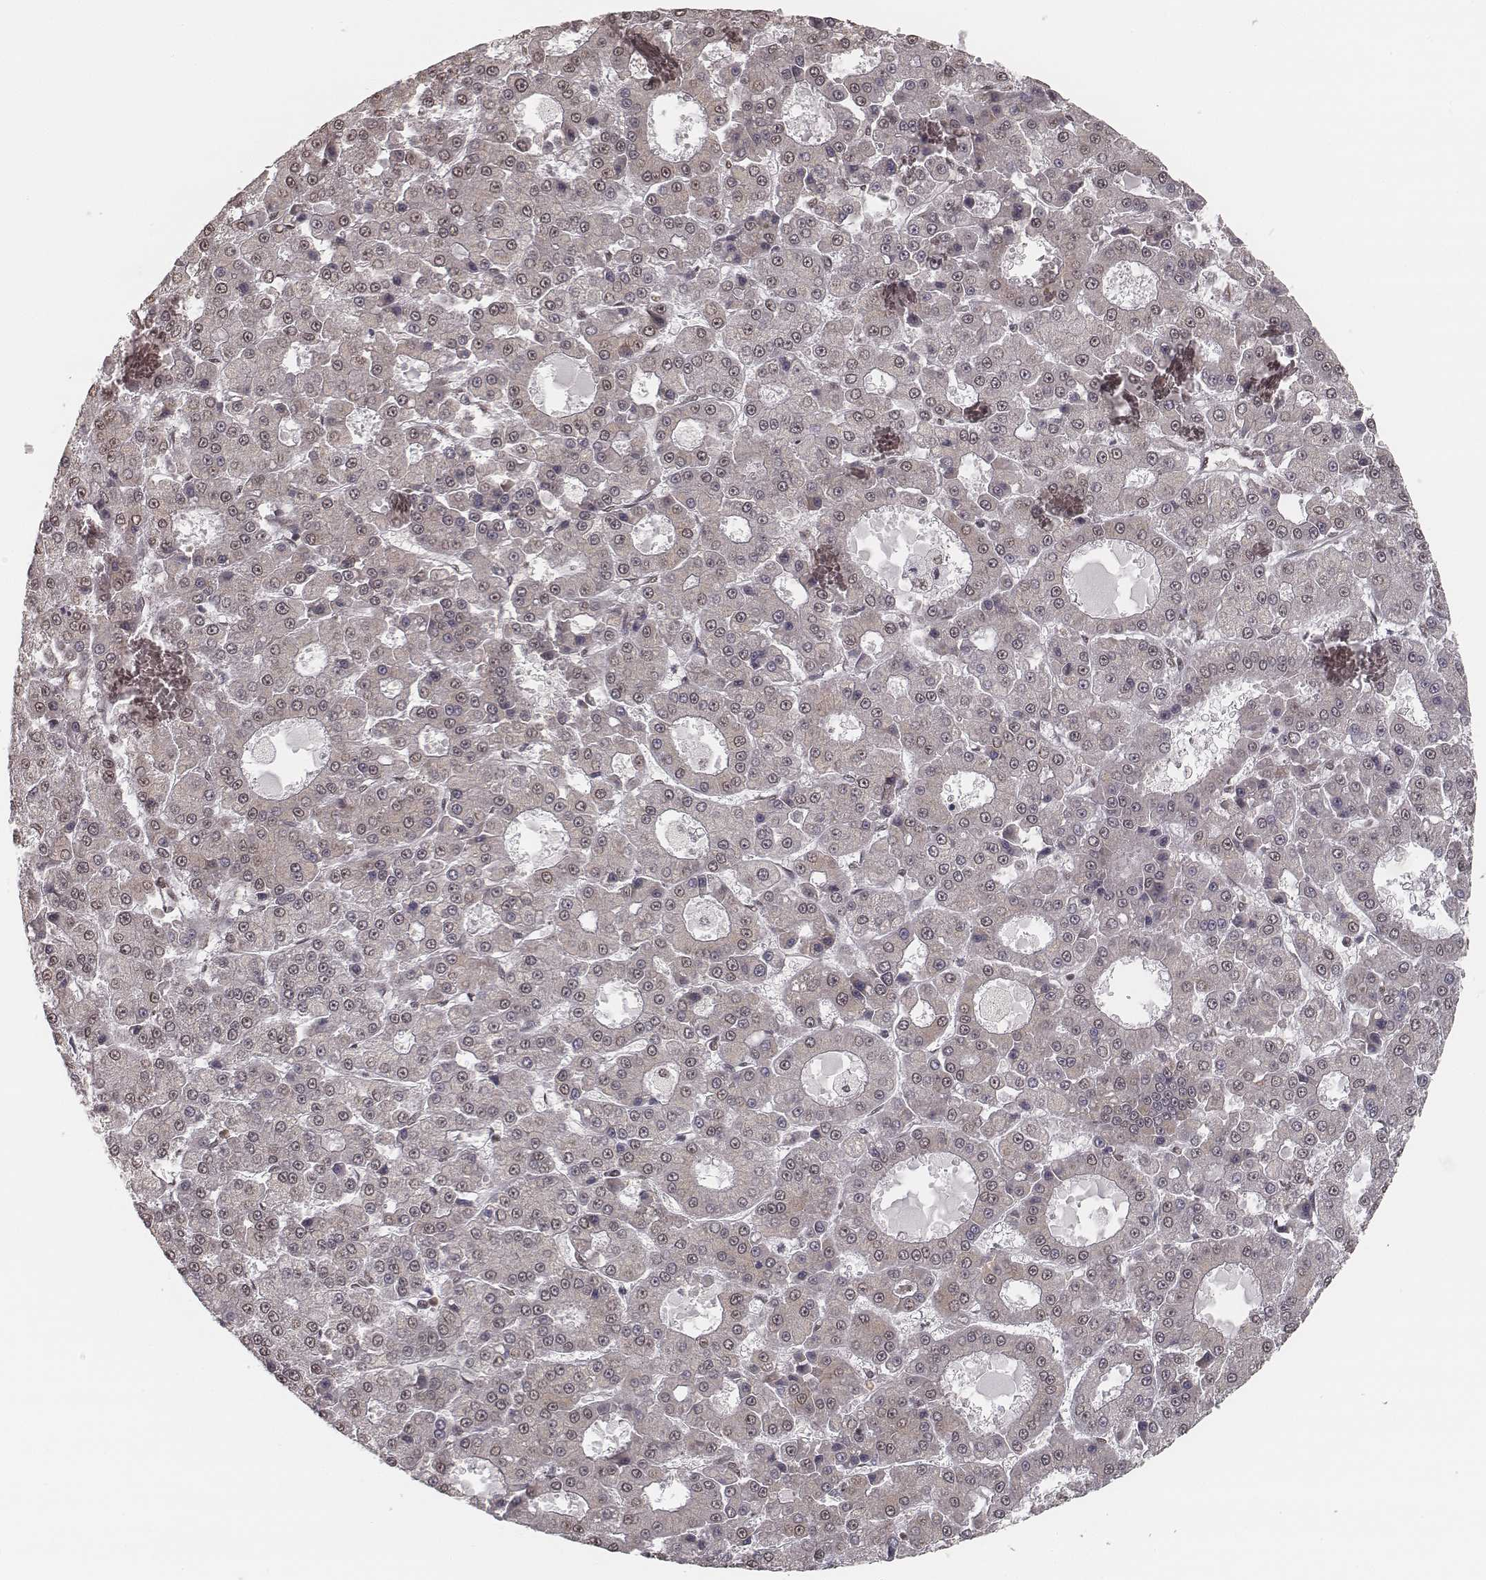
{"staining": {"intensity": "negative", "quantity": "none", "location": "none"}, "tissue": "liver cancer", "cell_type": "Tumor cells", "image_type": "cancer", "snomed": [{"axis": "morphology", "description": "Carcinoma, Hepatocellular, NOS"}, {"axis": "topography", "description": "Liver"}], "caption": "DAB (3,3'-diaminobenzidine) immunohistochemical staining of human liver cancer (hepatocellular carcinoma) displays no significant positivity in tumor cells.", "gene": "HMGA2", "patient": {"sex": "male", "age": 70}}